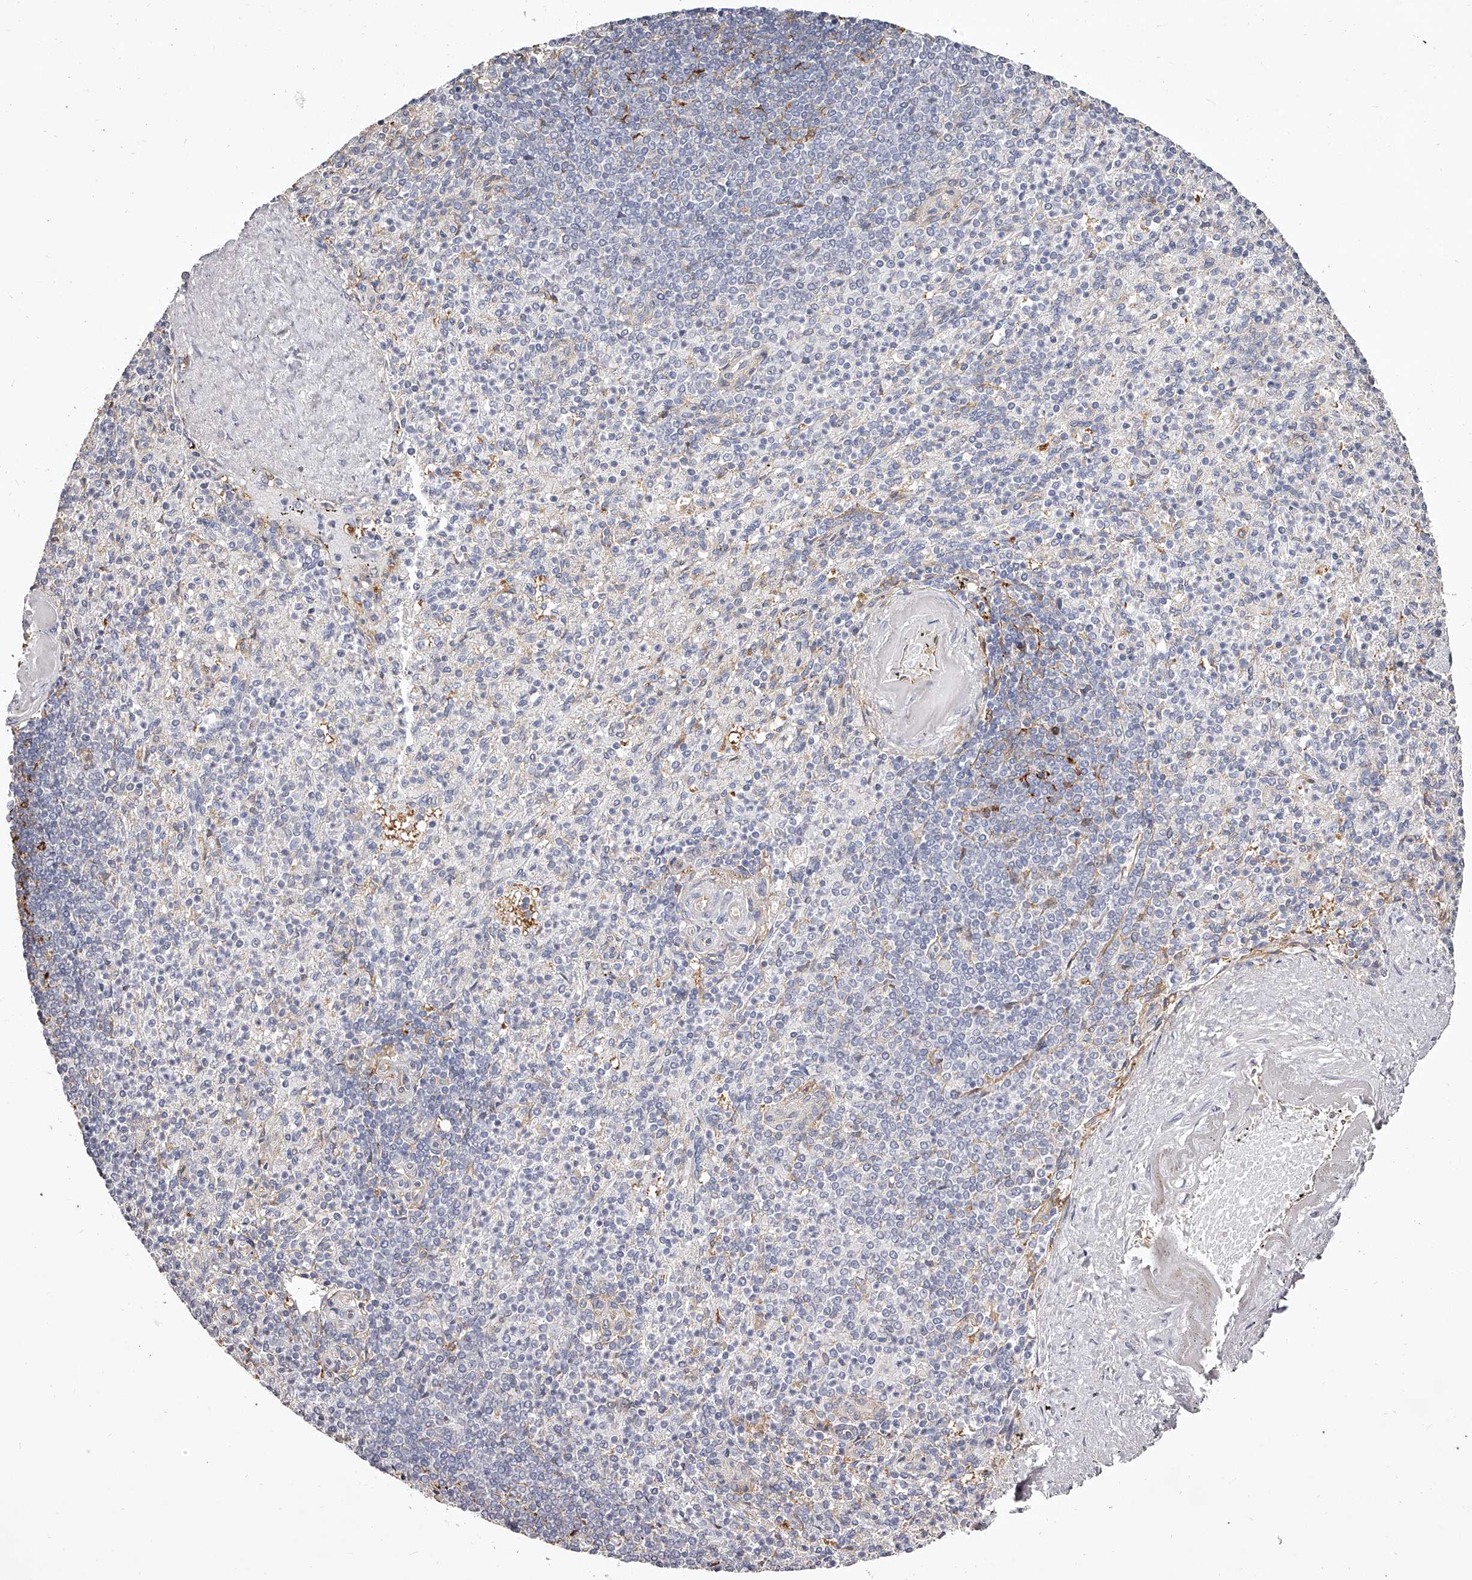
{"staining": {"intensity": "negative", "quantity": "none", "location": "none"}, "tissue": "spleen", "cell_type": "Cells in red pulp", "image_type": "normal", "snomed": [{"axis": "morphology", "description": "Normal tissue, NOS"}, {"axis": "topography", "description": "Spleen"}], "caption": "Immunohistochemistry micrograph of normal spleen: human spleen stained with DAB (3,3'-diaminobenzidine) shows no significant protein positivity in cells in red pulp.", "gene": "LAP3", "patient": {"sex": "female", "age": 74}}